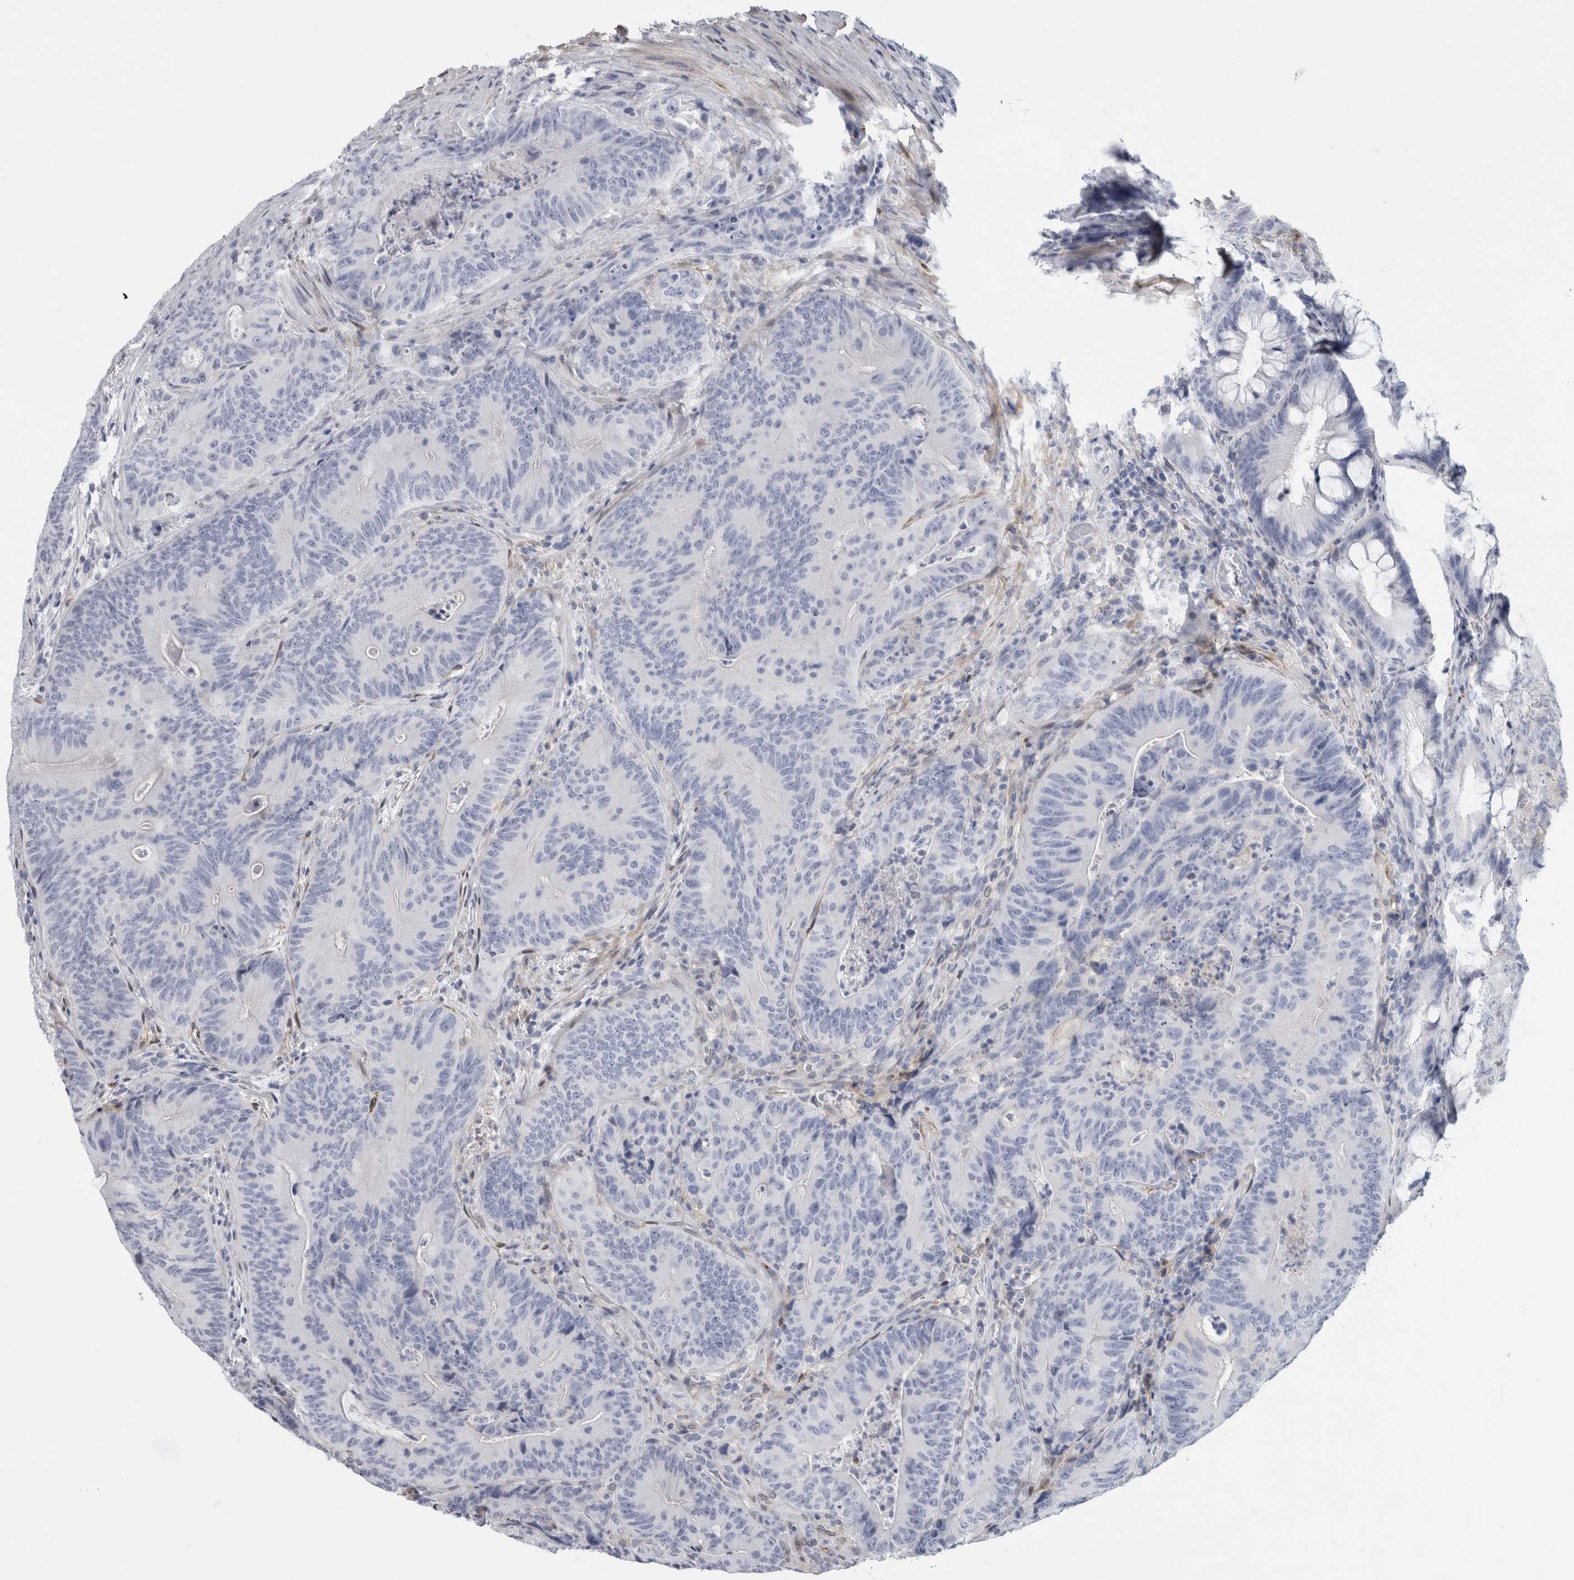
{"staining": {"intensity": "negative", "quantity": "none", "location": "none"}, "tissue": "colorectal cancer", "cell_type": "Tumor cells", "image_type": "cancer", "snomed": [{"axis": "morphology", "description": "Normal tissue, NOS"}, {"axis": "topography", "description": "Colon"}], "caption": "DAB (3,3'-diaminobenzidine) immunohistochemical staining of colorectal cancer displays no significant expression in tumor cells.", "gene": "DNAJC24", "patient": {"sex": "female", "age": 82}}